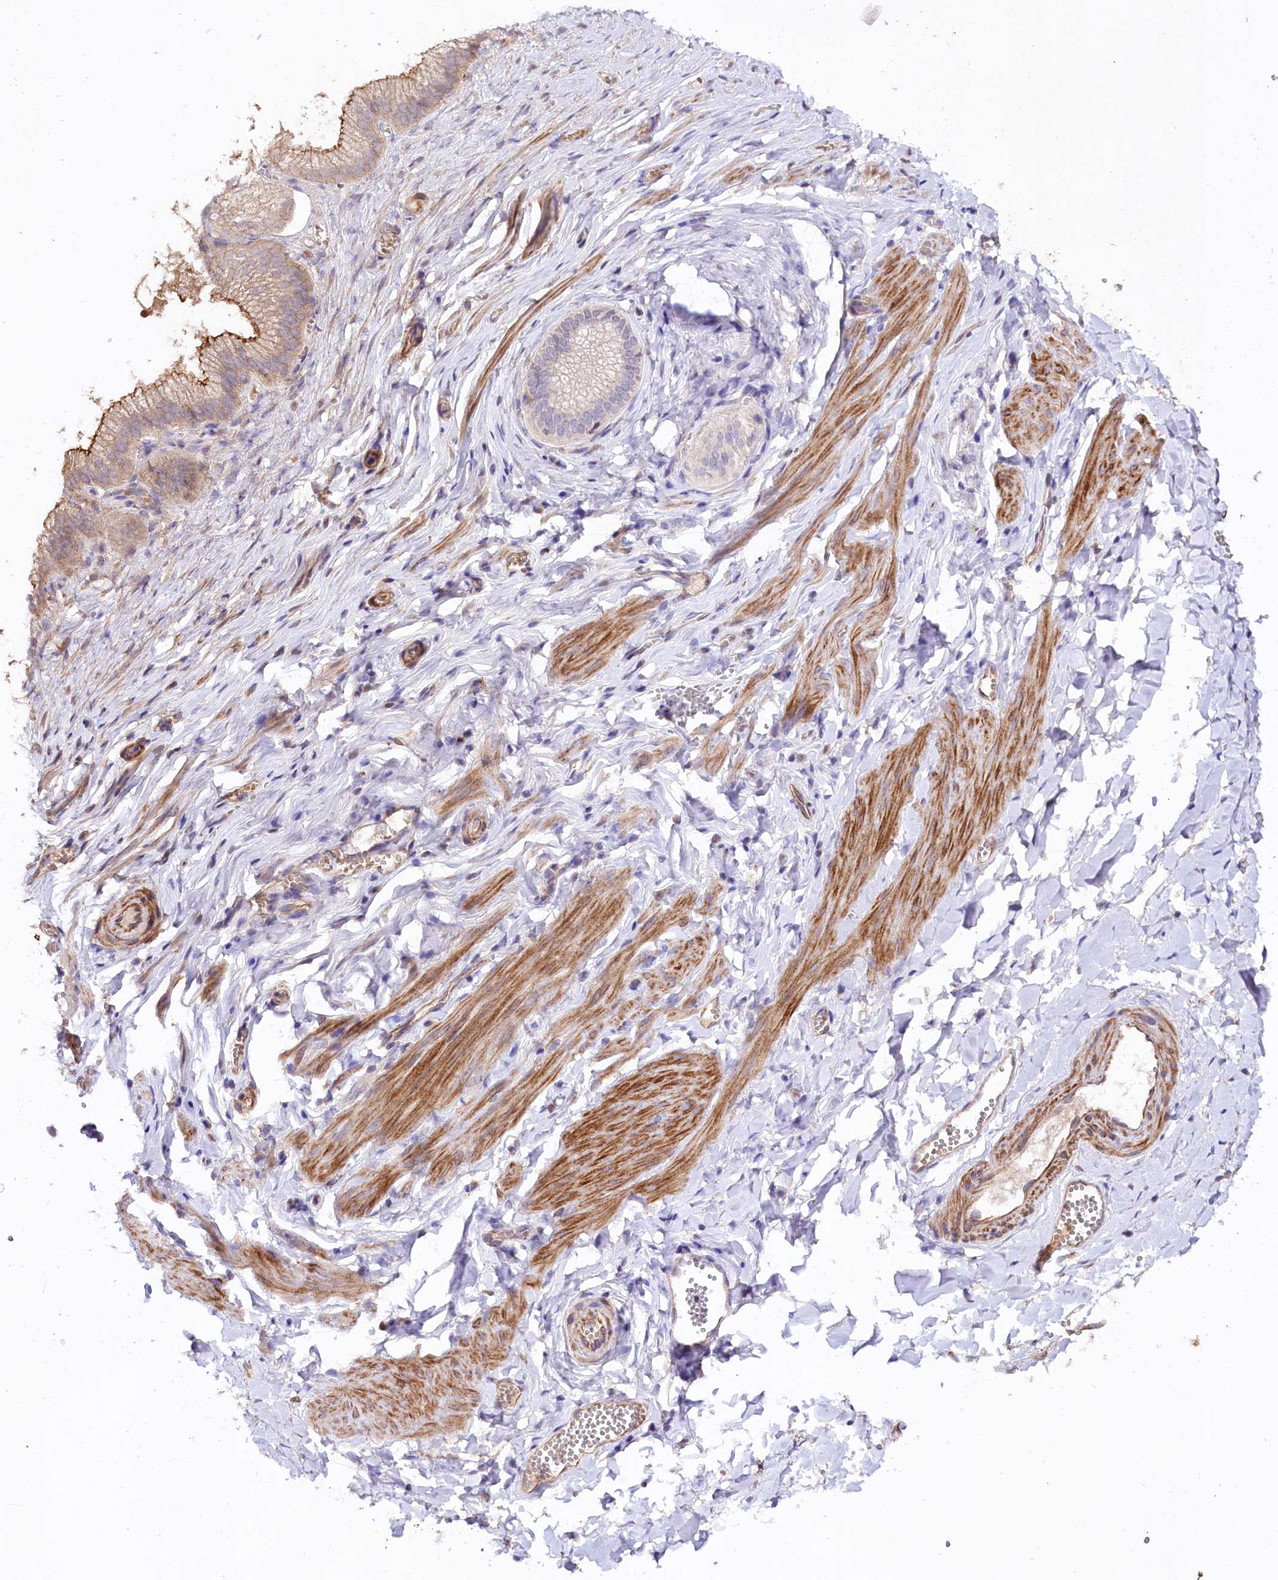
{"staining": {"intensity": "strong", "quantity": ">75%", "location": "cytoplasmic/membranous"}, "tissue": "adipose tissue", "cell_type": "Adipocytes", "image_type": "normal", "snomed": [{"axis": "morphology", "description": "Normal tissue, NOS"}, {"axis": "topography", "description": "Gallbladder"}, {"axis": "topography", "description": "Peripheral nerve tissue"}], "caption": "Normal adipose tissue was stained to show a protein in brown. There is high levels of strong cytoplasmic/membranous staining in about >75% of adipocytes.", "gene": "SLC7A1", "patient": {"sex": "male", "age": 38}}